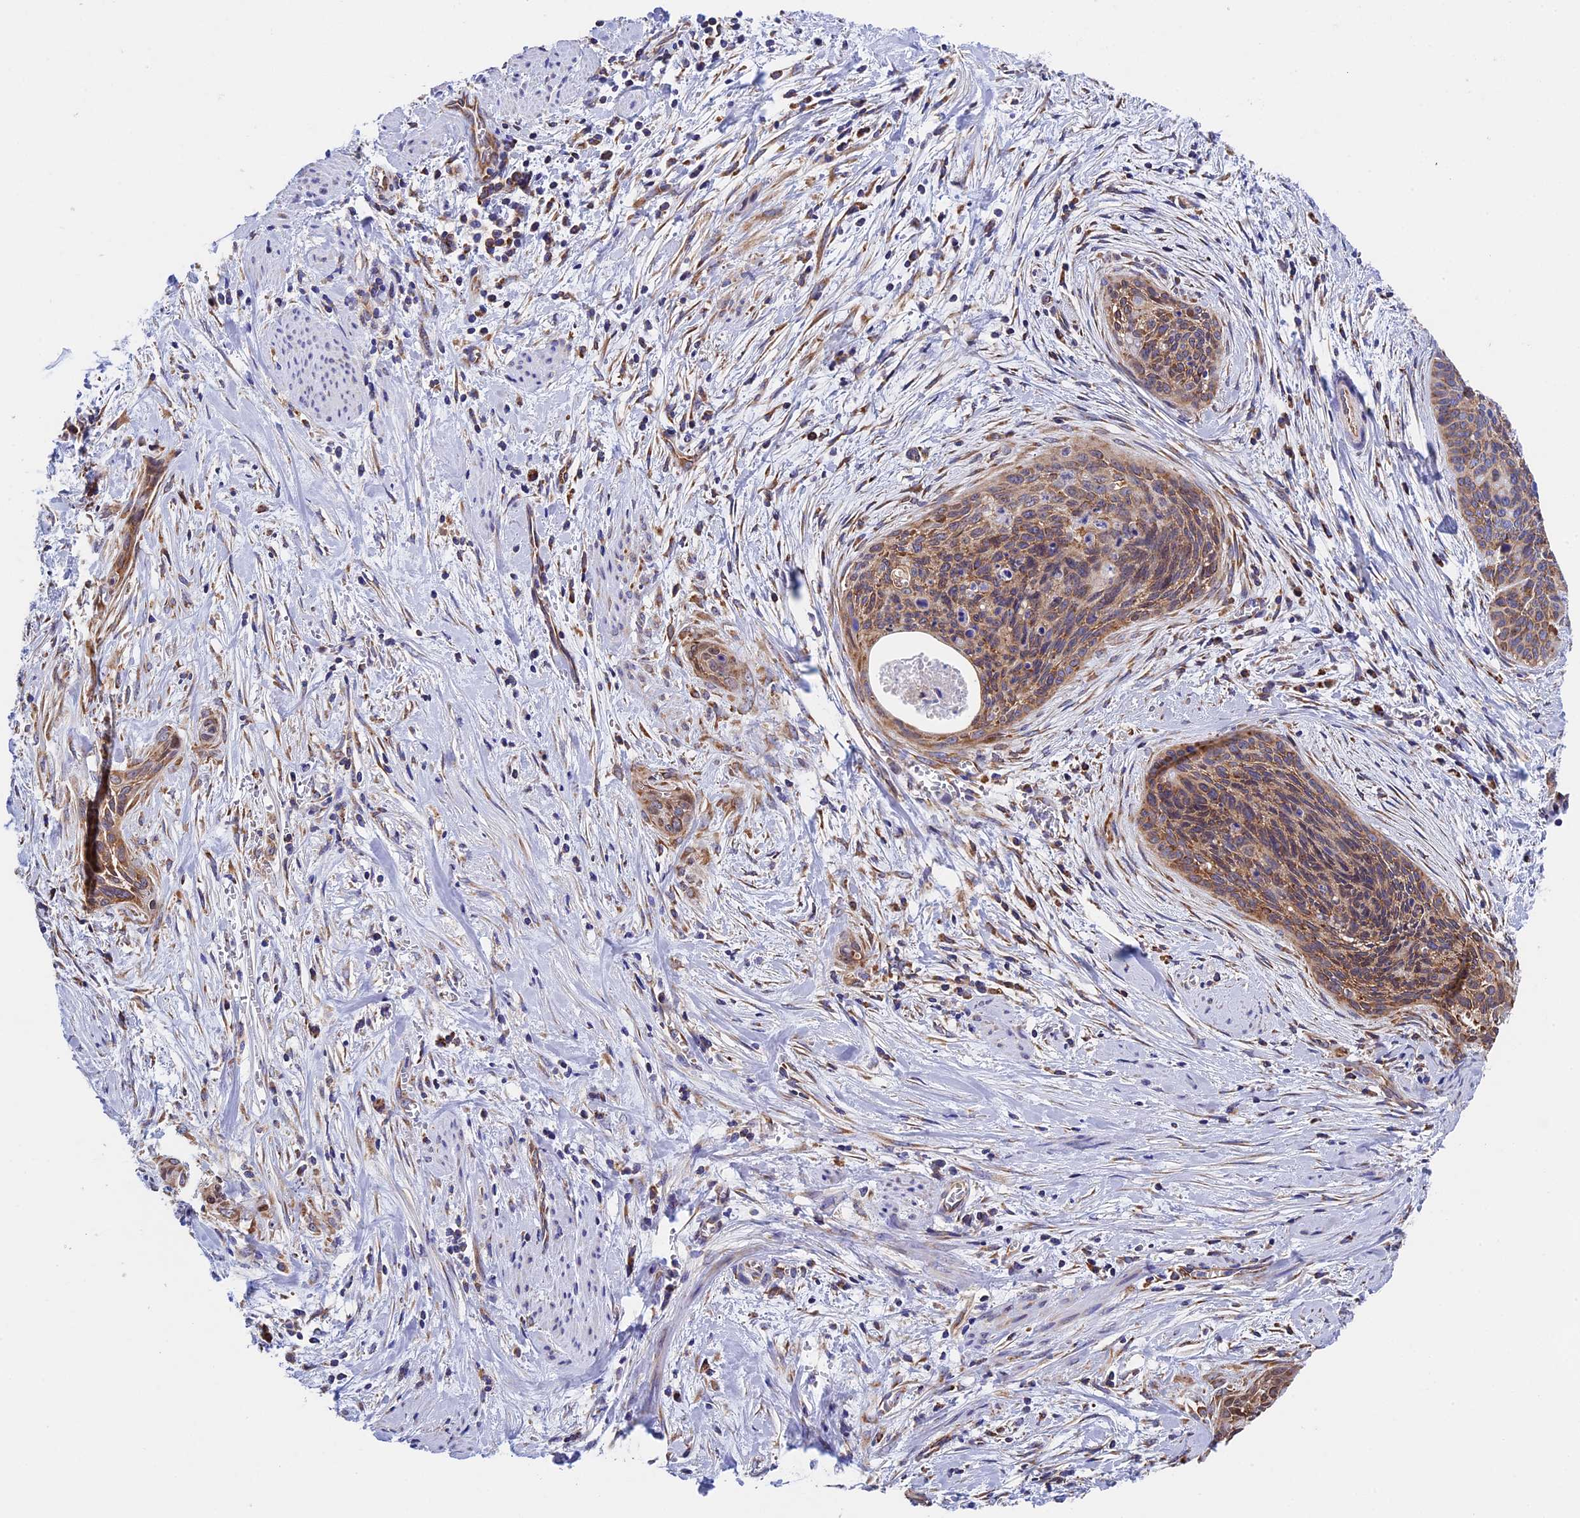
{"staining": {"intensity": "moderate", "quantity": ">75%", "location": "cytoplasmic/membranous"}, "tissue": "cervical cancer", "cell_type": "Tumor cells", "image_type": "cancer", "snomed": [{"axis": "morphology", "description": "Squamous cell carcinoma, NOS"}, {"axis": "topography", "description": "Cervix"}], "caption": "Cervical cancer tissue demonstrates moderate cytoplasmic/membranous expression in about >75% of tumor cells, visualized by immunohistochemistry.", "gene": "SLC9A5", "patient": {"sex": "female", "age": 55}}